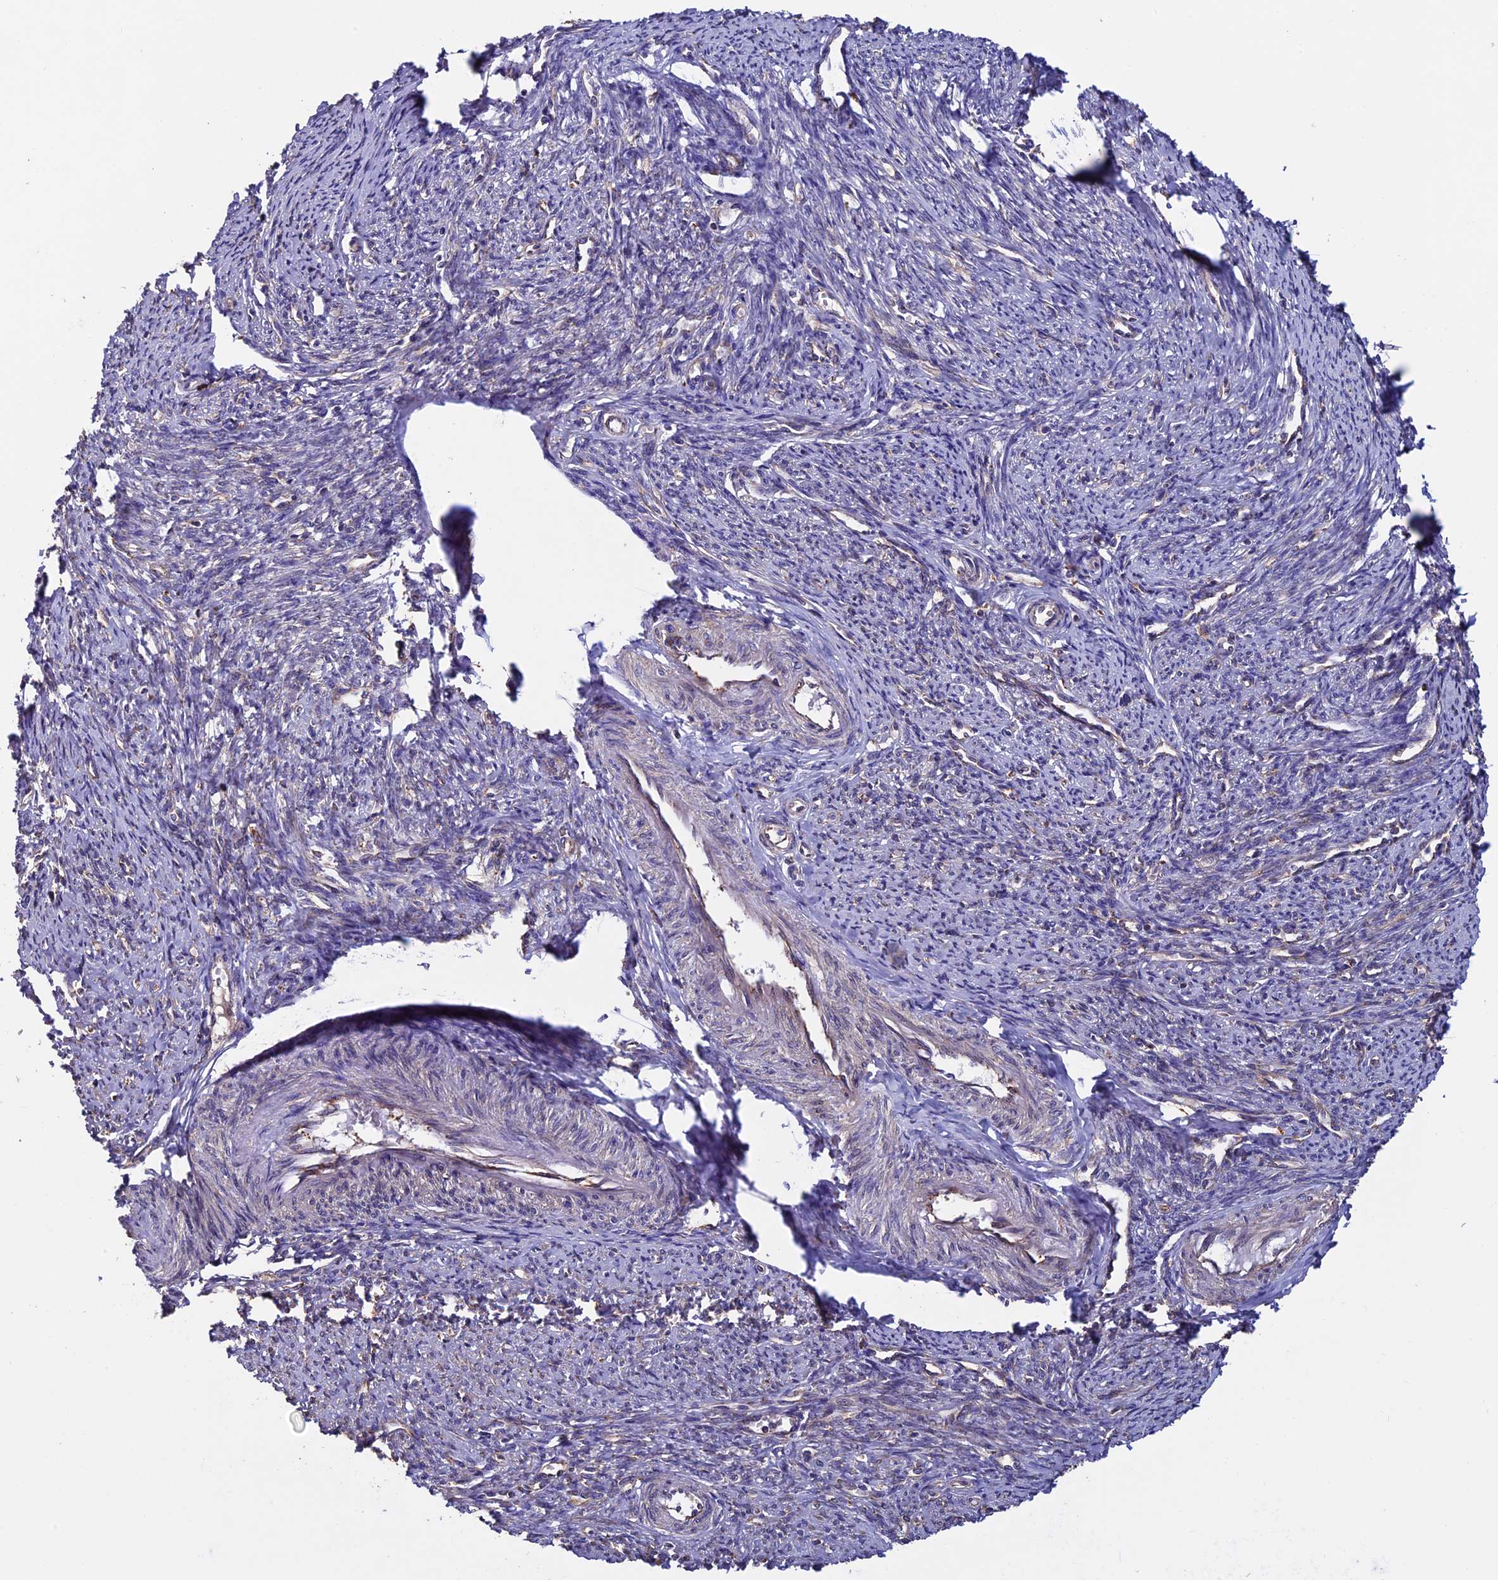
{"staining": {"intensity": "moderate", "quantity": "25%-75%", "location": "cytoplasmic/membranous"}, "tissue": "smooth muscle", "cell_type": "Smooth muscle cells", "image_type": "normal", "snomed": [{"axis": "morphology", "description": "Normal tissue, NOS"}, {"axis": "topography", "description": "Smooth muscle"}, {"axis": "topography", "description": "Uterus"}], "caption": "Protein positivity by IHC shows moderate cytoplasmic/membranous positivity in approximately 25%-75% of smooth muscle cells in unremarkable smooth muscle. (Brightfield microscopy of DAB IHC at high magnification).", "gene": "BTBD3", "patient": {"sex": "female", "age": 59}}